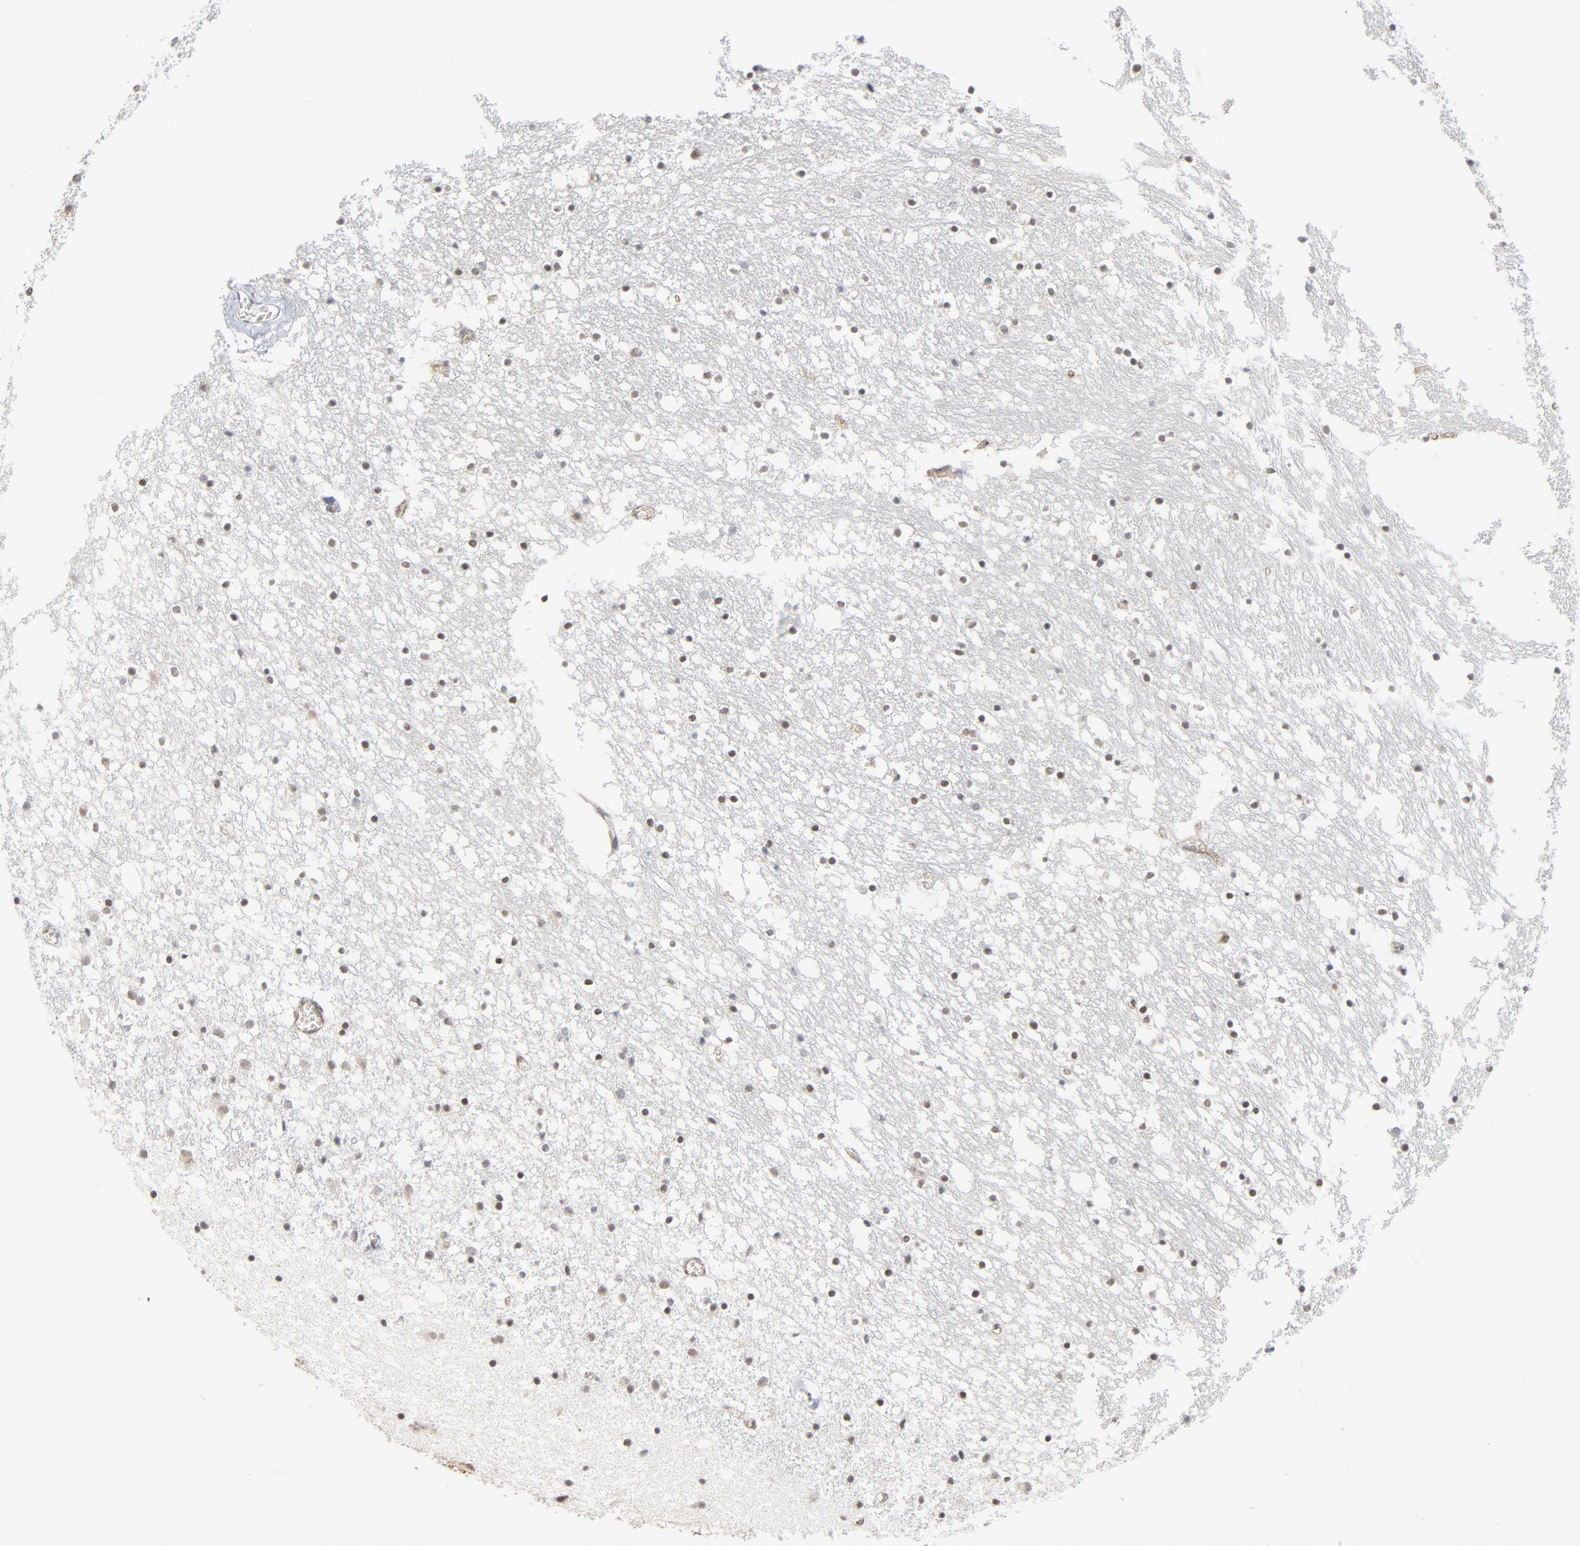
{"staining": {"intensity": "negative", "quantity": "none", "location": "none"}, "tissue": "caudate", "cell_type": "Glial cells", "image_type": "normal", "snomed": [{"axis": "morphology", "description": "Normal tissue, NOS"}, {"axis": "topography", "description": "Lateral ventricle wall"}], "caption": "Immunohistochemistry (IHC) micrograph of normal human caudate stained for a protein (brown), which demonstrates no staining in glial cells.", "gene": "ITPR3", "patient": {"sex": "male", "age": 45}}